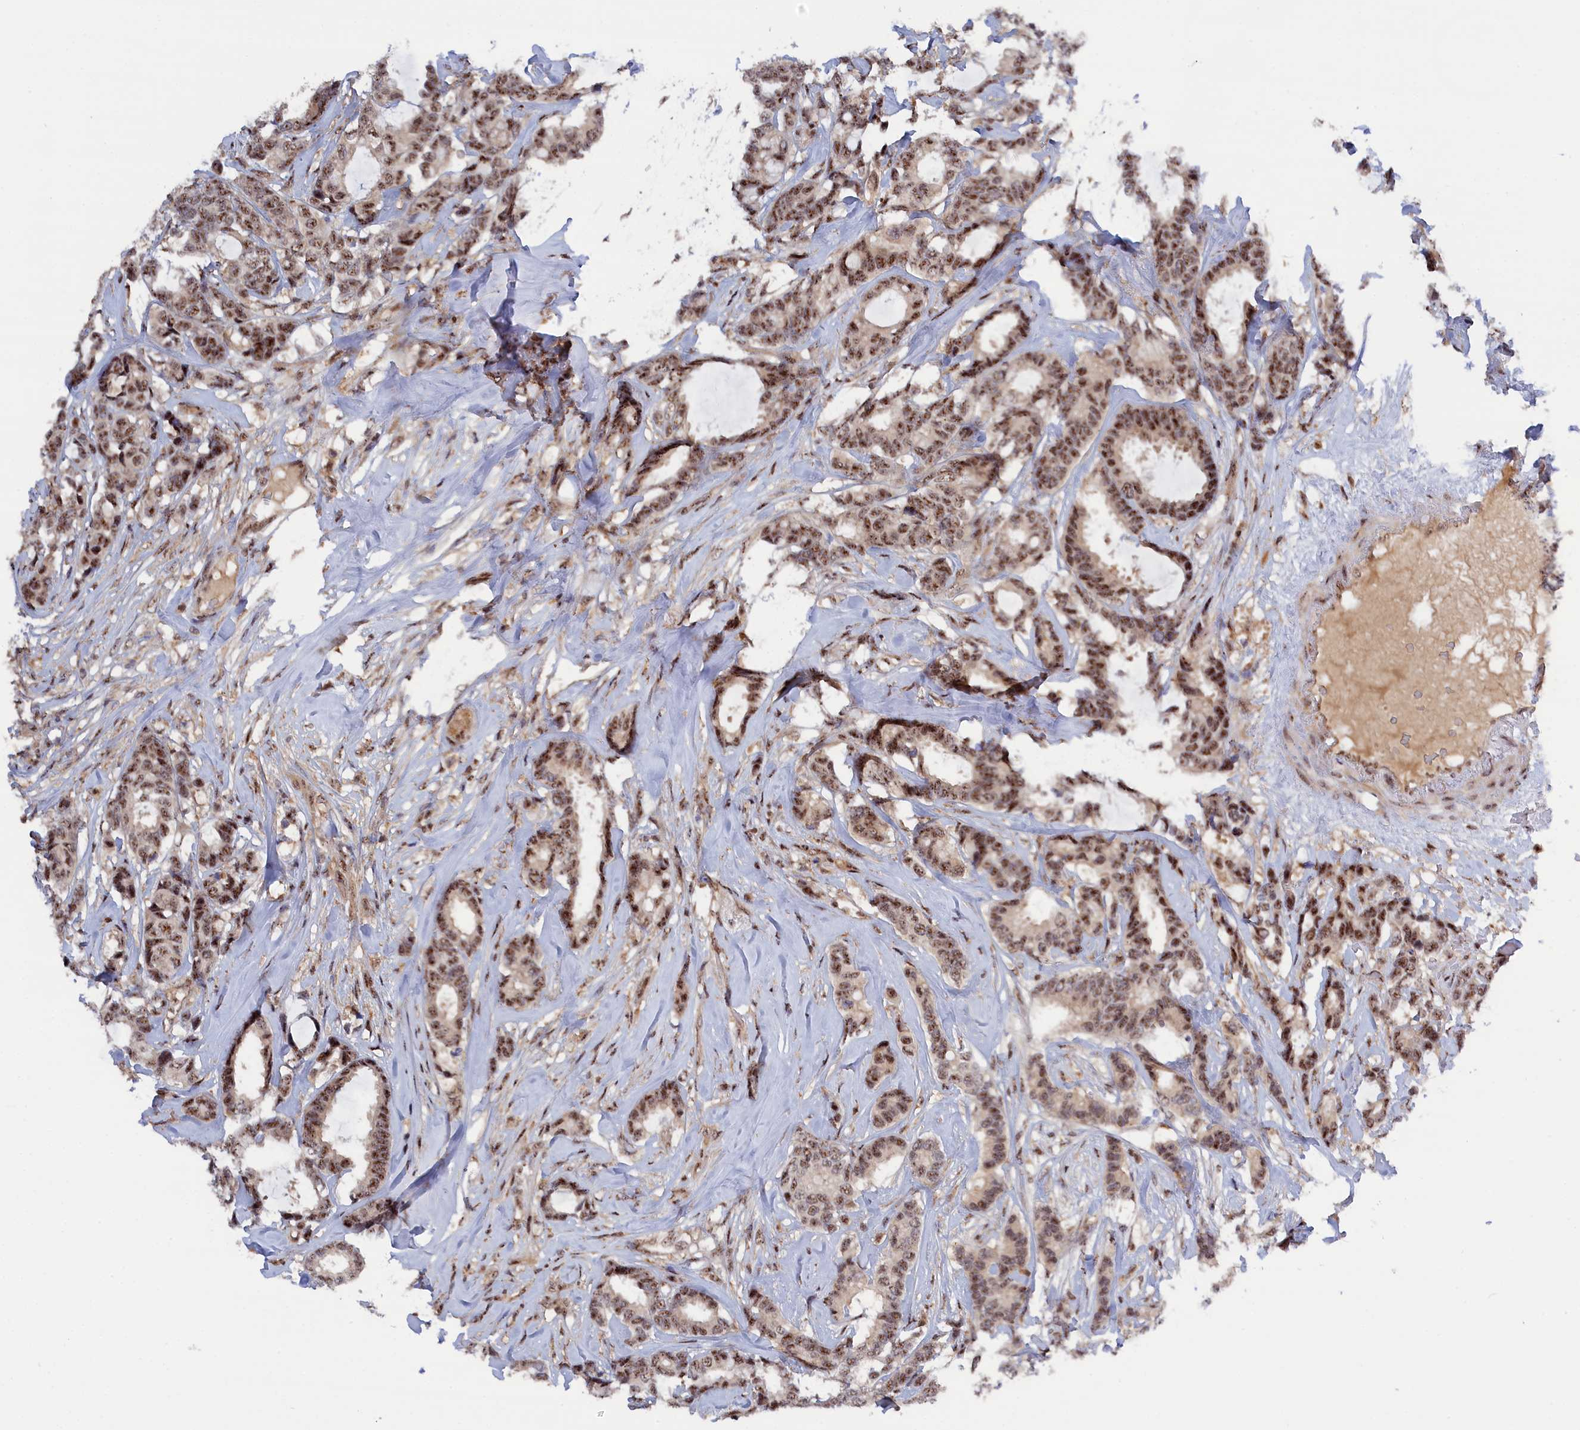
{"staining": {"intensity": "moderate", "quantity": ">75%", "location": "nuclear"}, "tissue": "breast cancer", "cell_type": "Tumor cells", "image_type": "cancer", "snomed": [{"axis": "morphology", "description": "Duct carcinoma"}, {"axis": "topography", "description": "Breast"}], "caption": "This micrograph demonstrates IHC staining of breast invasive ductal carcinoma, with medium moderate nuclear positivity in approximately >75% of tumor cells.", "gene": "TAB1", "patient": {"sex": "female", "age": 87}}